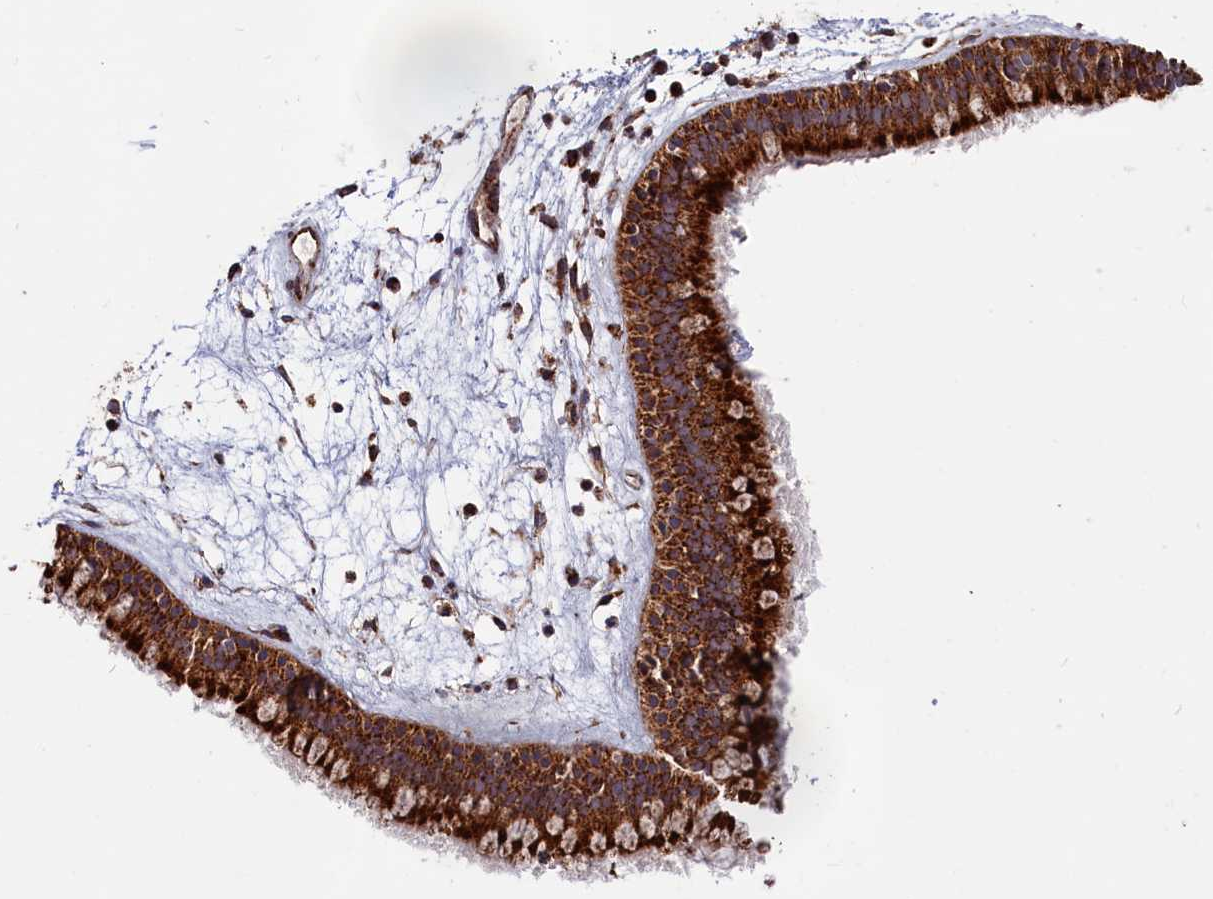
{"staining": {"intensity": "strong", "quantity": ">75%", "location": "cytoplasmic/membranous"}, "tissue": "nasopharynx", "cell_type": "Respiratory epithelial cells", "image_type": "normal", "snomed": [{"axis": "morphology", "description": "Normal tissue, NOS"}, {"axis": "topography", "description": "Nasopharynx"}], "caption": "The micrograph reveals a brown stain indicating the presence of a protein in the cytoplasmic/membranous of respiratory epithelial cells in nasopharynx. Using DAB (brown) and hematoxylin (blue) stains, captured at high magnification using brightfield microscopy.", "gene": "MACROD1", "patient": {"sex": "male", "age": 82}}